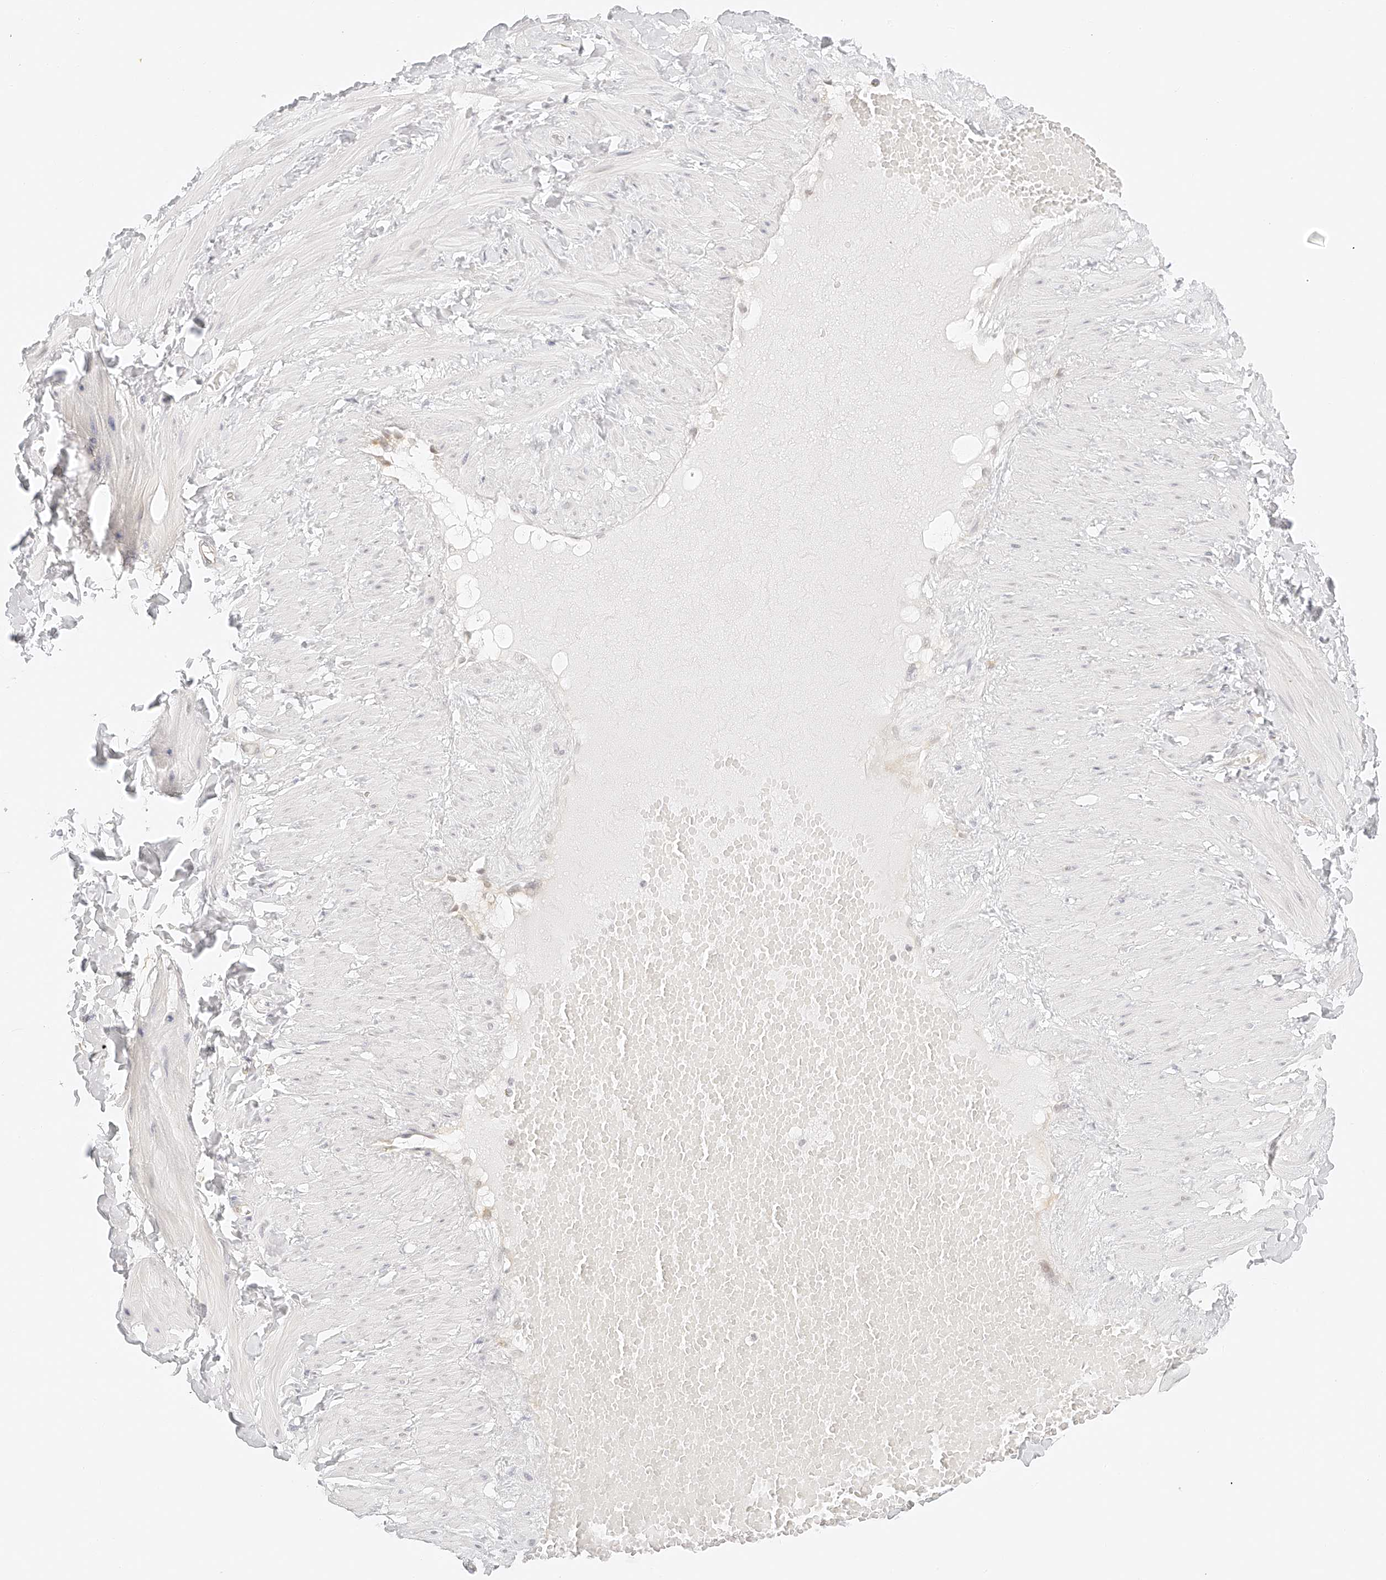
{"staining": {"intensity": "negative", "quantity": "none", "location": "none"}, "tissue": "soft tissue", "cell_type": "Fibroblasts", "image_type": "normal", "snomed": [{"axis": "morphology", "description": "Normal tissue, NOS"}, {"axis": "topography", "description": "Adipose tissue"}, {"axis": "topography", "description": "Vascular tissue"}, {"axis": "topography", "description": "Peripheral nerve tissue"}], "caption": "Immunohistochemistry (IHC) of unremarkable human soft tissue exhibits no staining in fibroblasts. (DAB (3,3'-diaminobenzidine) IHC, high magnification).", "gene": "ZFP69", "patient": {"sex": "male", "age": 25}}